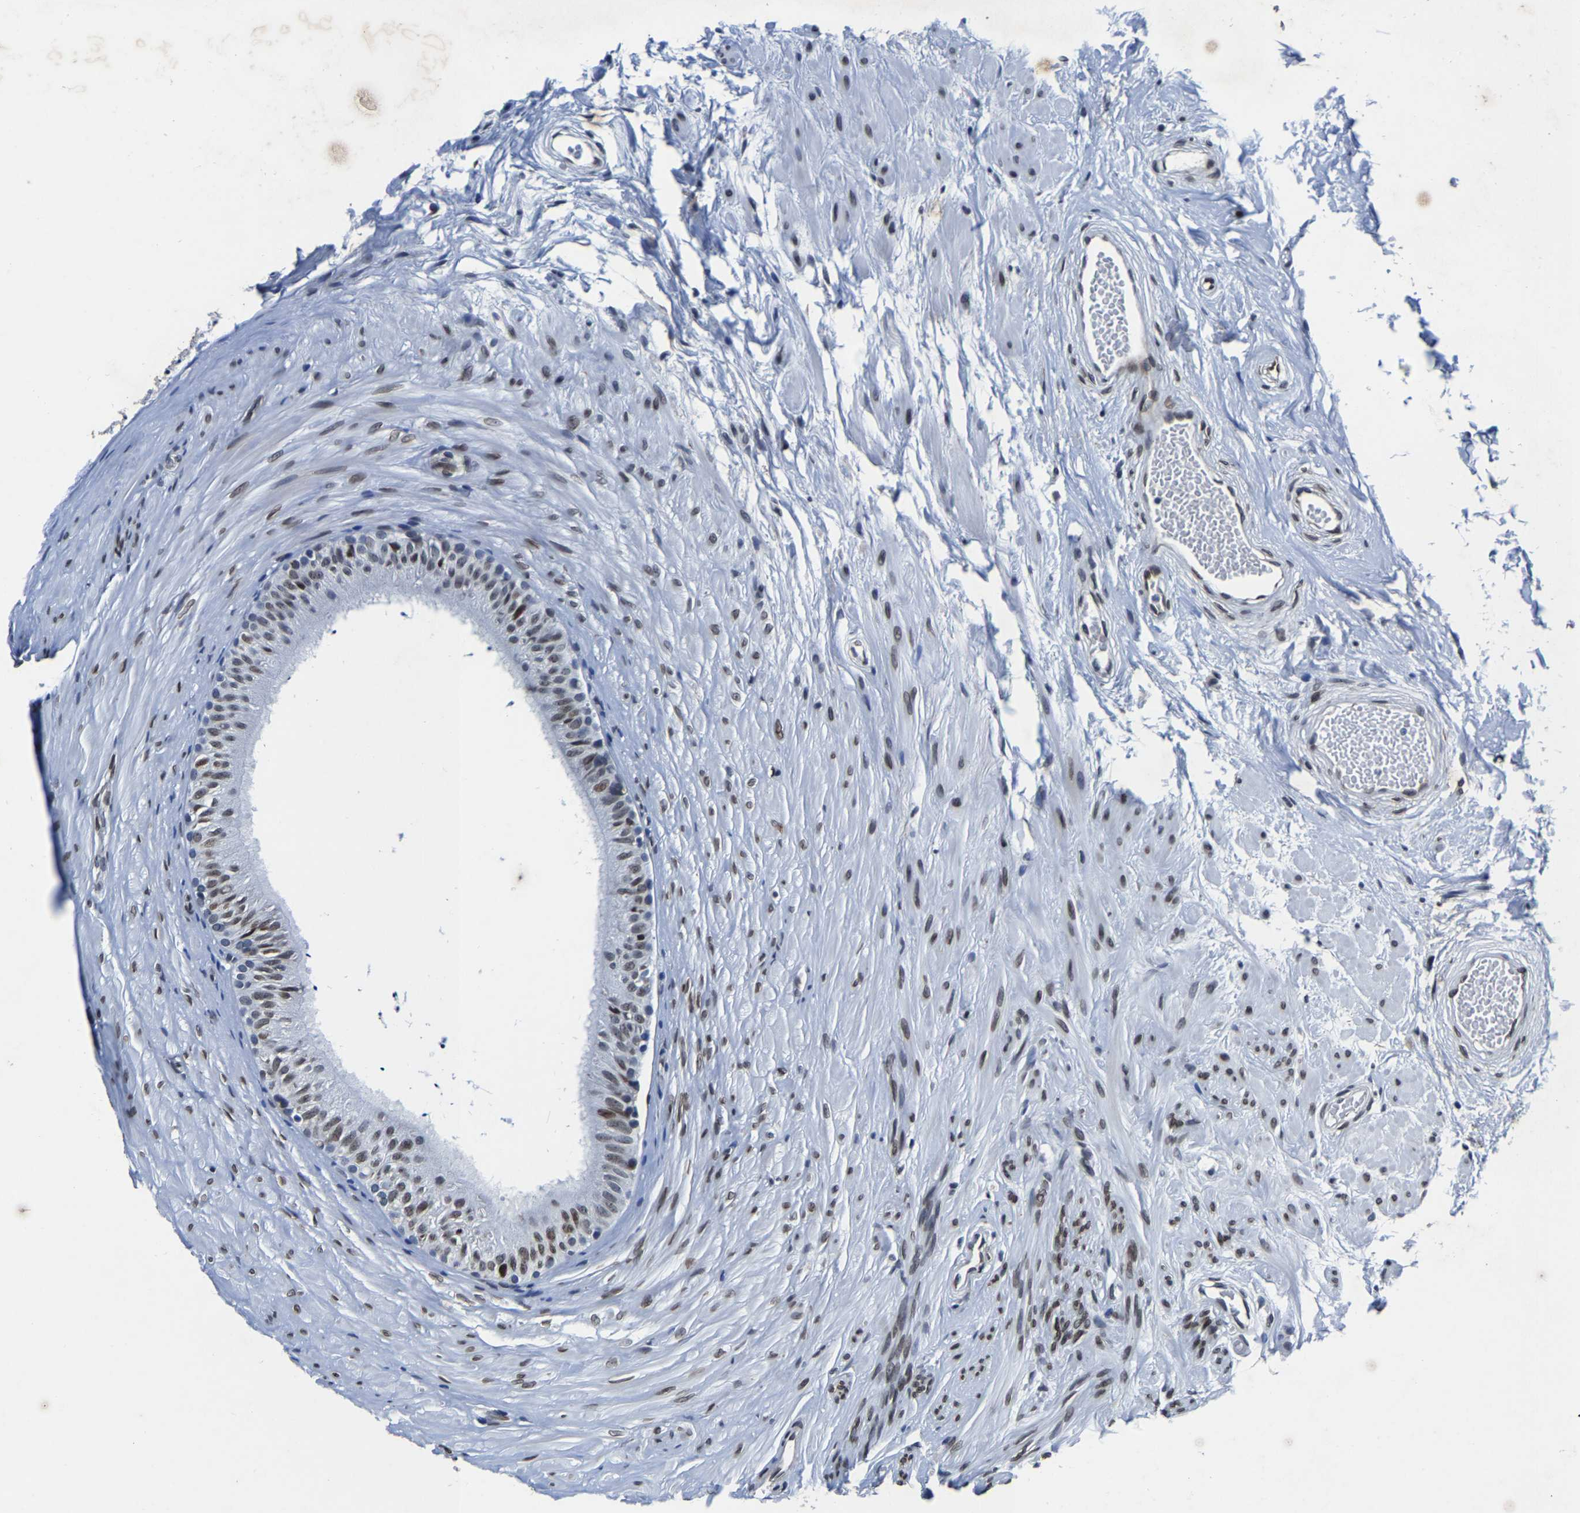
{"staining": {"intensity": "moderate", "quantity": "<25%", "location": "nuclear"}, "tissue": "epididymis", "cell_type": "Glandular cells", "image_type": "normal", "snomed": [{"axis": "morphology", "description": "Normal tissue, NOS"}, {"axis": "topography", "description": "Epididymis"}], "caption": "Protein analysis of unremarkable epididymis displays moderate nuclear staining in about <25% of glandular cells. (Brightfield microscopy of DAB IHC at high magnification).", "gene": "UBN2", "patient": {"sex": "male", "age": 56}}